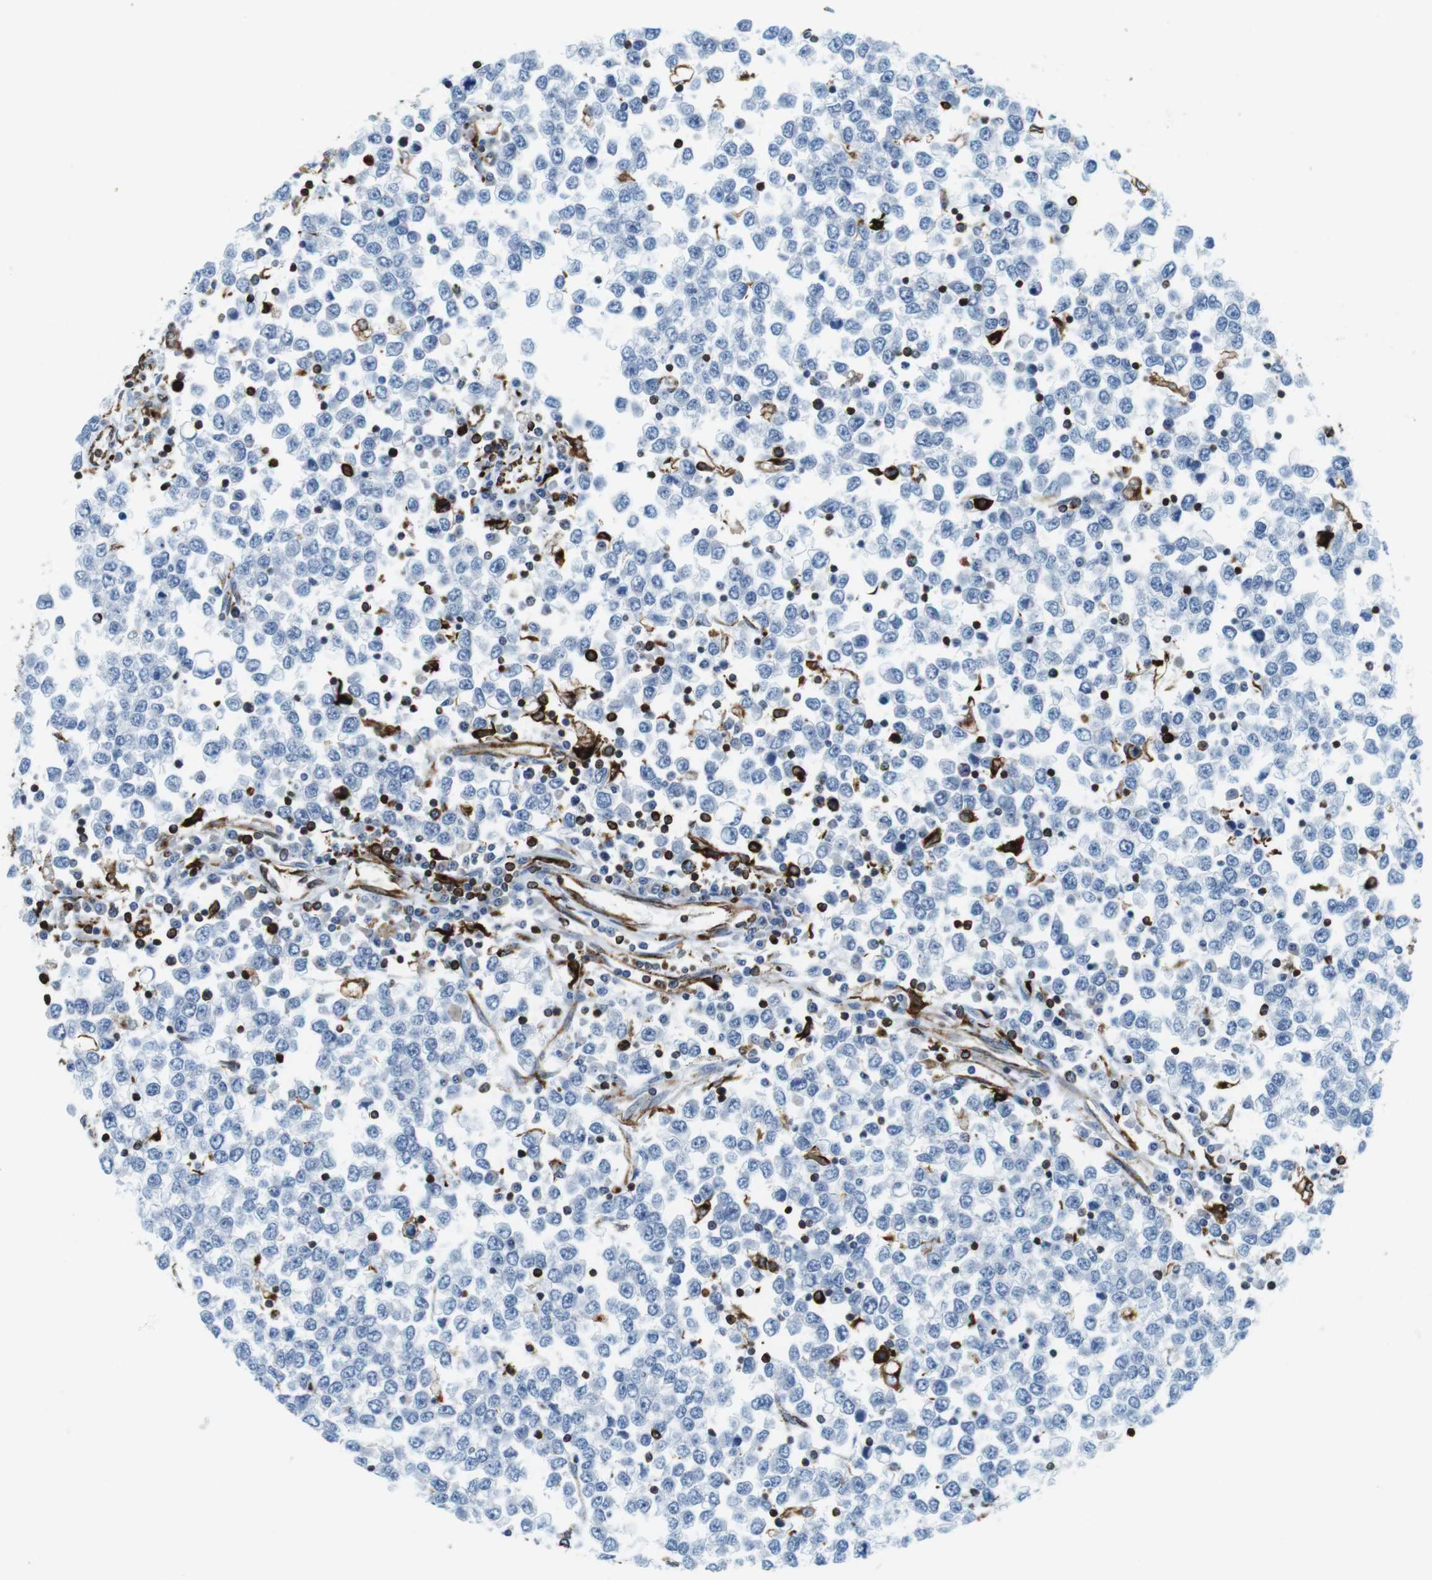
{"staining": {"intensity": "negative", "quantity": "none", "location": "none"}, "tissue": "testis cancer", "cell_type": "Tumor cells", "image_type": "cancer", "snomed": [{"axis": "morphology", "description": "Seminoma, NOS"}, {"axis": "topography", "description": "Testis"}], "caption": "Tumor cells are negative for protein expression in human testis cancer.", "gene": "CIITA", "patient": {"sex": "male", "age": 65}}